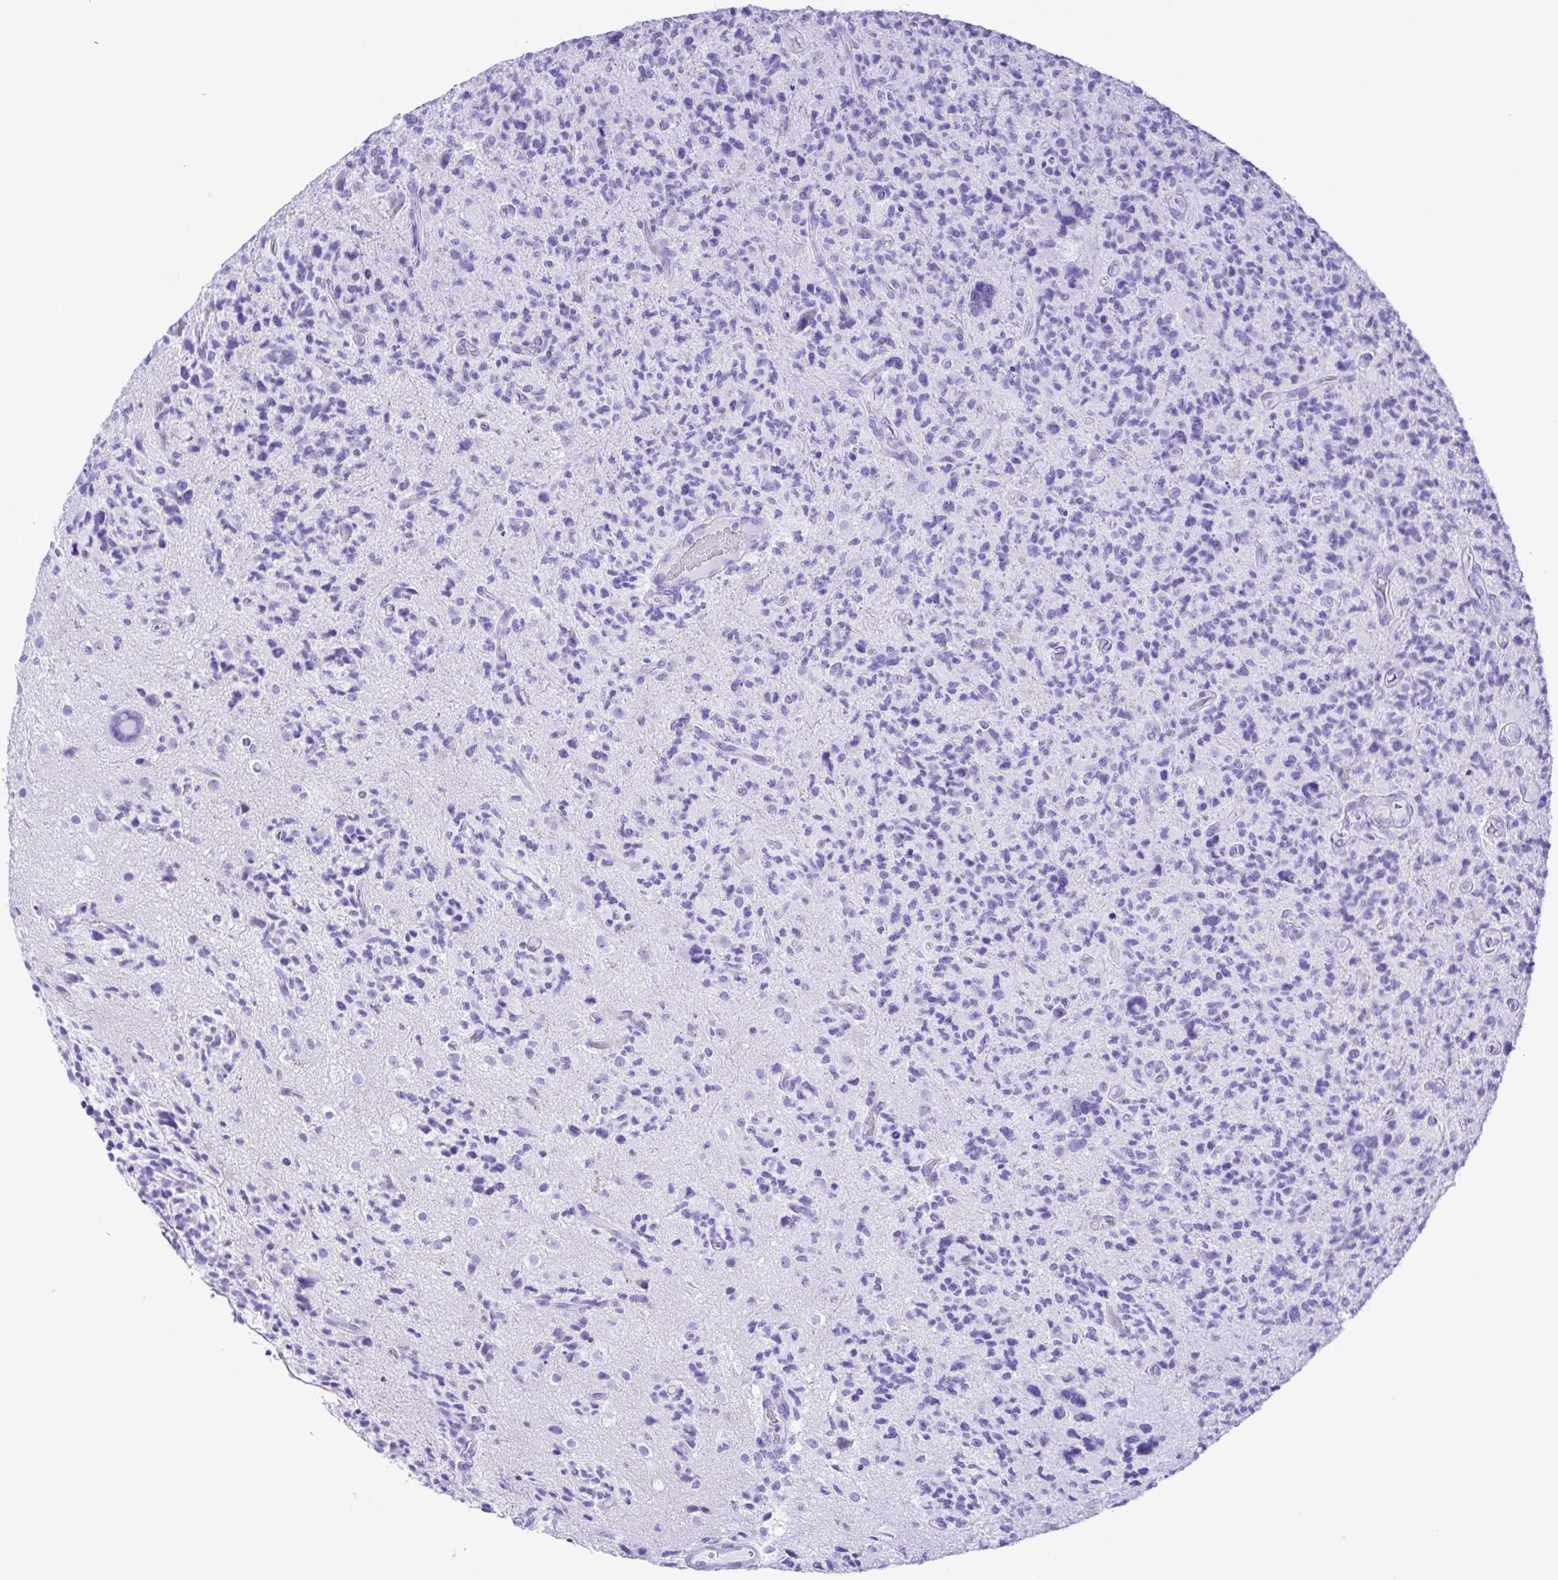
{"staining": {"intensity": "negative", "quantity": "none", "location": "none"}, "tissue": "glioma", "cell_type": "Tumor cells", "image_type": "cancer", "snomed": [{"axis": "morphology", "description": "Glioma, malignant, High grade"}, {"axis": "topography", "description": "Brain"}], "caption": "This is an immunohistochemistry photomicrograph of human glioma. There is no staining in tumor cells.", "gene": "ERP27", "patient": {"sex": "female", "age": 71}}